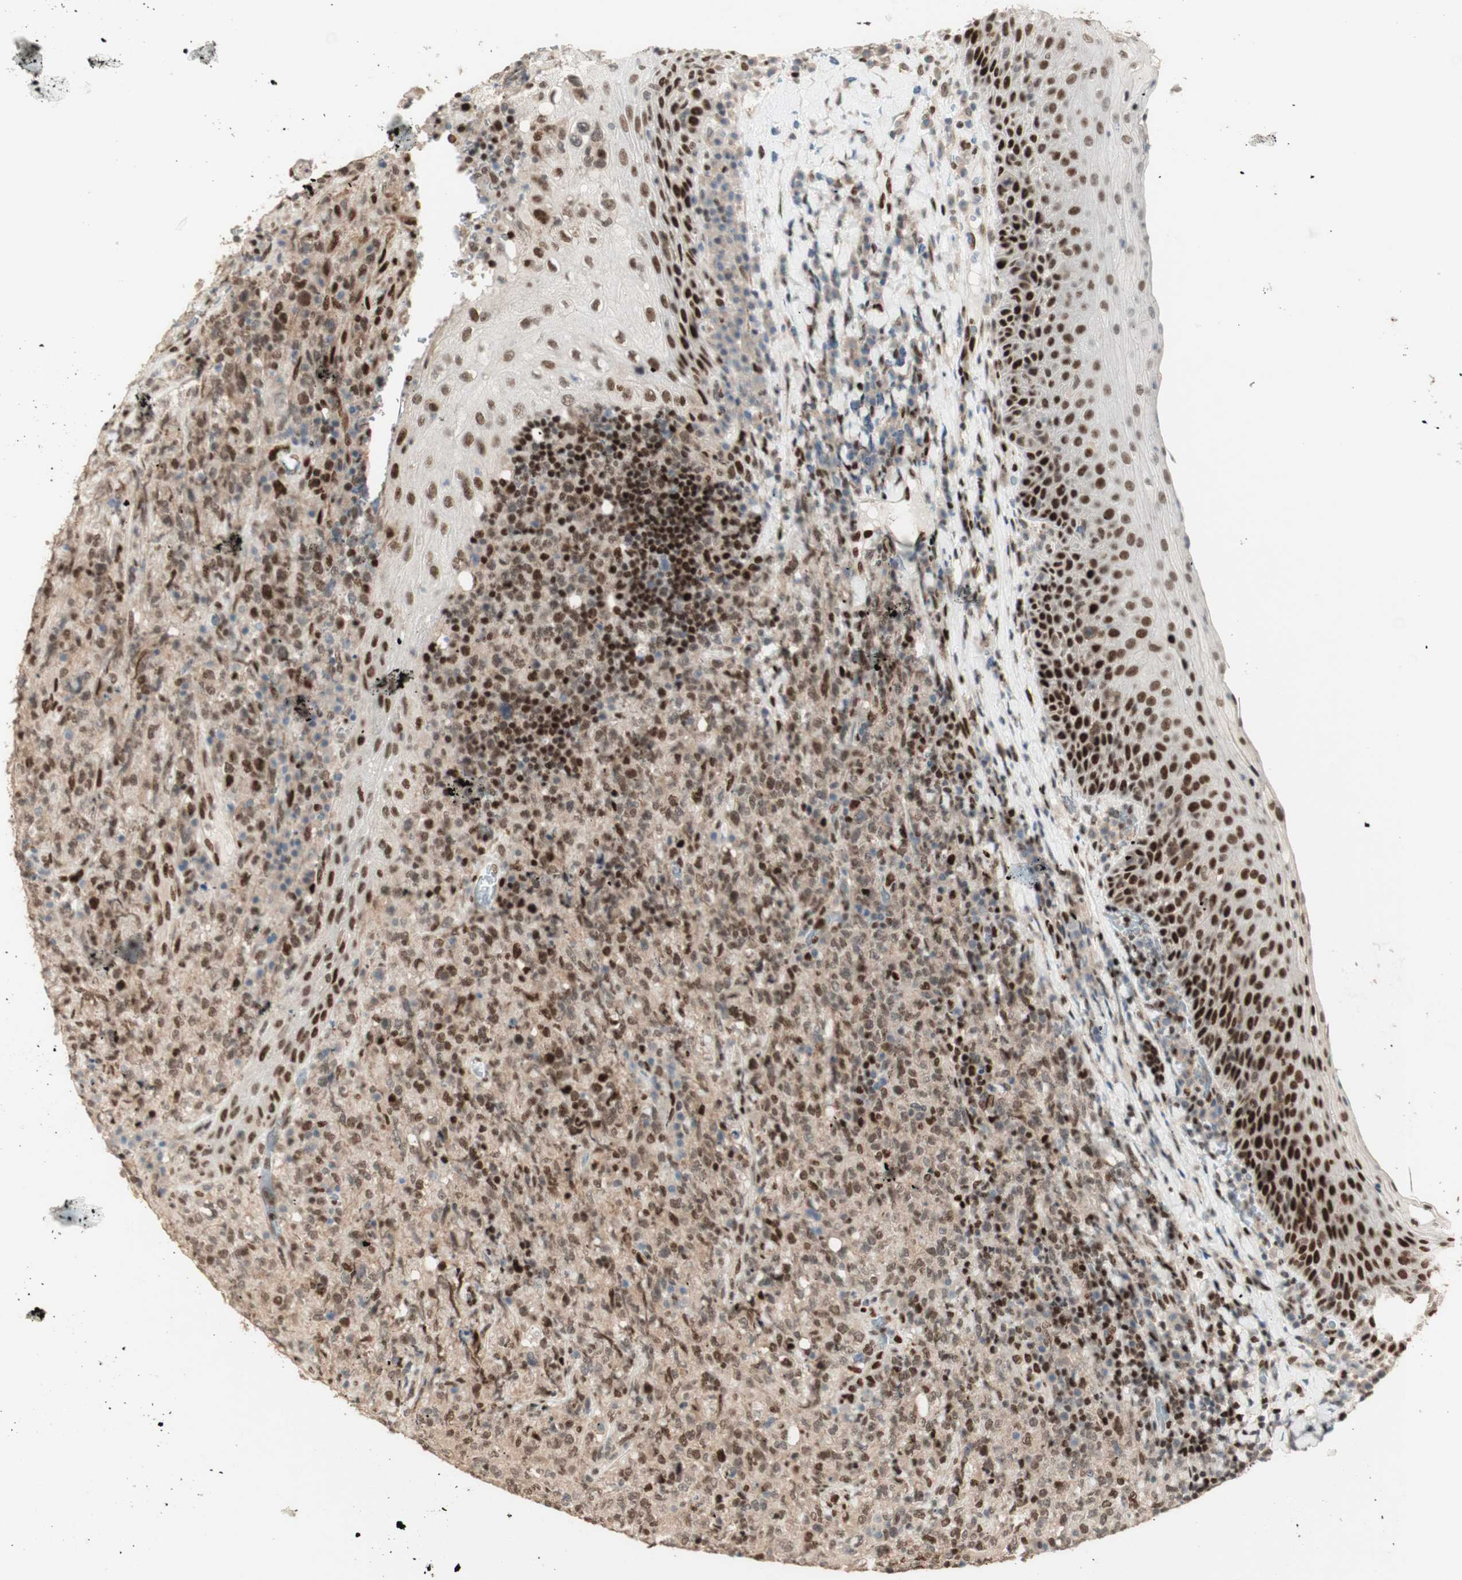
{"staining": {"intensity": "weak", "quantity": ">75%", "location": "nuclear"}, "tissue": "lymphoma", "cell_type": "Tumor cells", "image_type": "cancer", "snomed": [{"axis": "morphology", "description": "Malignant lymphoma, non-Hodgkin's type, High grade"}, {"axis": "topography", "description": "Tonsil"}], "caption": "Lymphoma was stained to show a protein in brown. There is low levels of weak nuclear positivity in approximately >75% of tumor cells.", "gene": "FOXP1", "patient": {"sex": "female", "age": 36}}